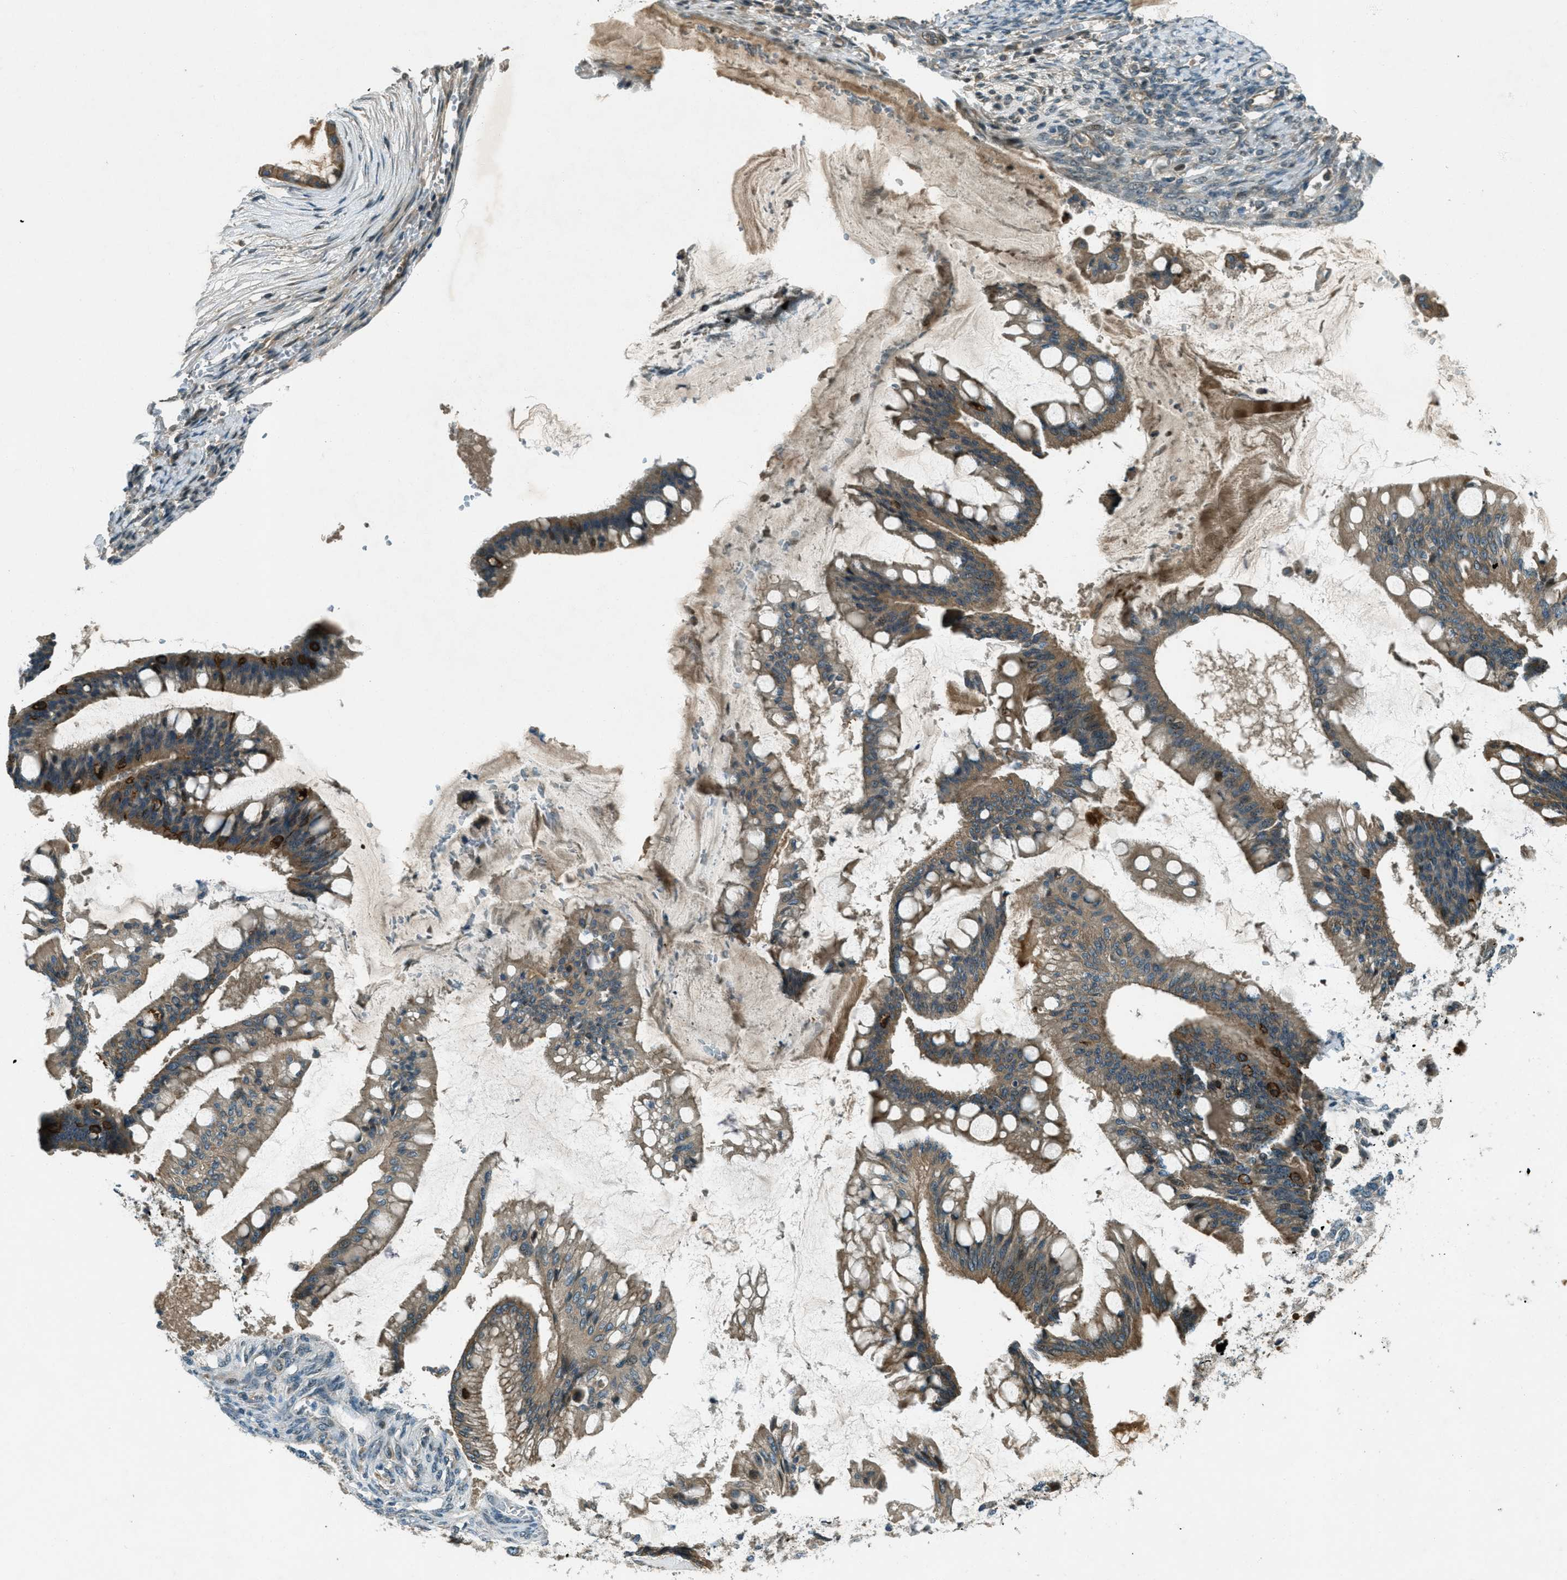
{"staining": {"intensity": "moderate", "quantity": ">75%", "location": "cytoplasmic/membranous"}, "tissue": "ovarian cancer", "cell_type": "Tumor cells", "image_type": "cancer", "snomed": [{"axis": "morphology", "description": "Cystadenocarcinoma, mucinous, NOS"}, {"axis": "topography", "description": "Ovary"}], "caption": "Moderate cytoplasmic/membranous protein expression is present in about >75% of tumor cells in ovarian cancer.", "gene": "STK11", "patient": {"sex": "female", "age": 73}}